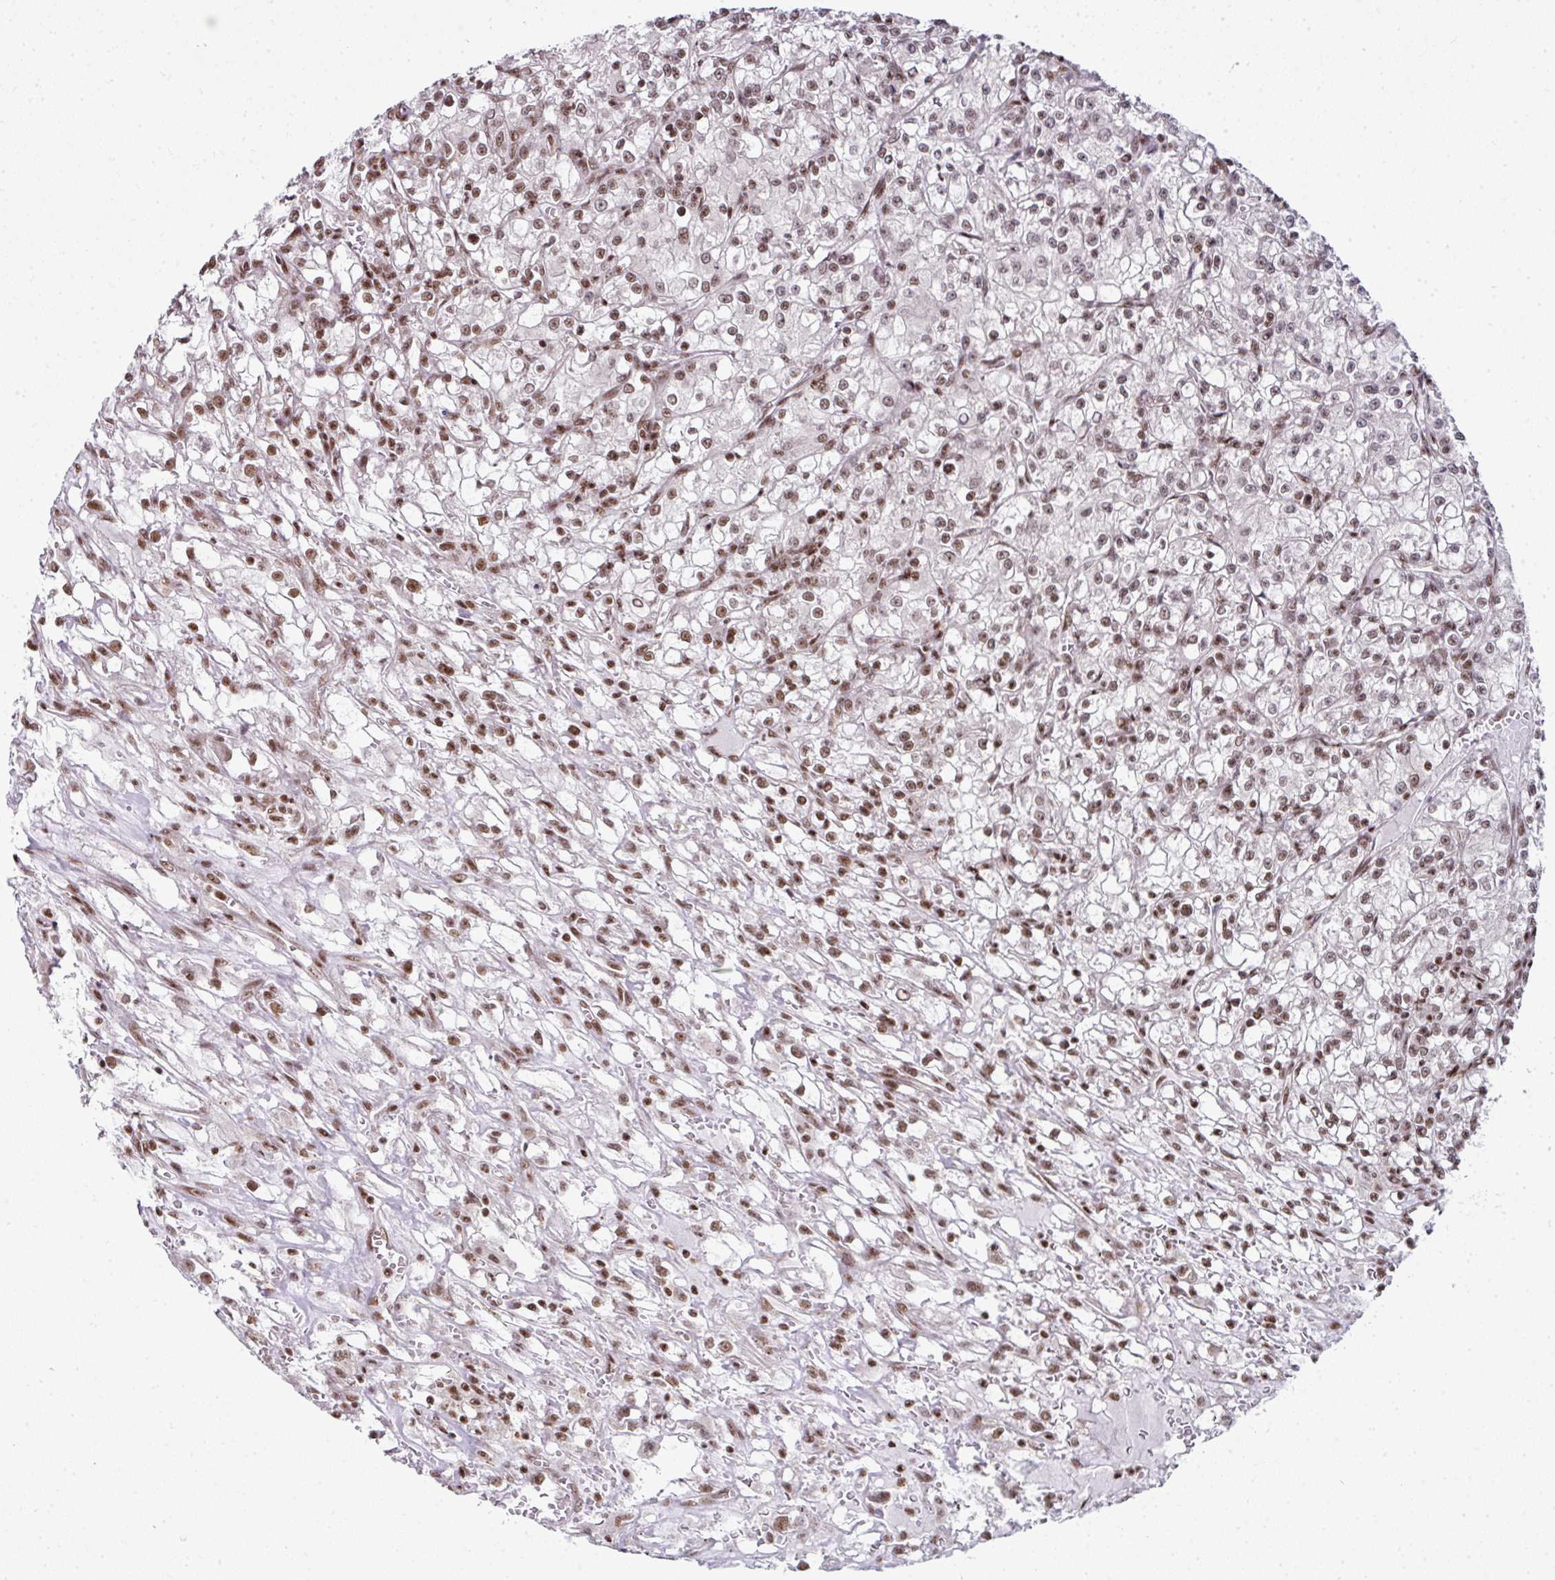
{"staining": {"intensity": "moderate", "quantity": "25%-75%", "location": "nuclear"}, "tissue": "renal cancer", "cell_type": "Tumor cells", "image_type": "cancer", "snomed": [{"axis": "morphology", "description": "Adenocarcinoma, NOS"}, {"axis": "topography", "description": "Kidney"}], "caption": "A histopathology image of human renal cancer stained for a protein shows moderate nuclear brown staining in tumor cells. (brown staining indicates protein expression, while blue staining denotes nuclei).", "gene": "NFYA", "patient": {"sex": "female", "age": 59}}